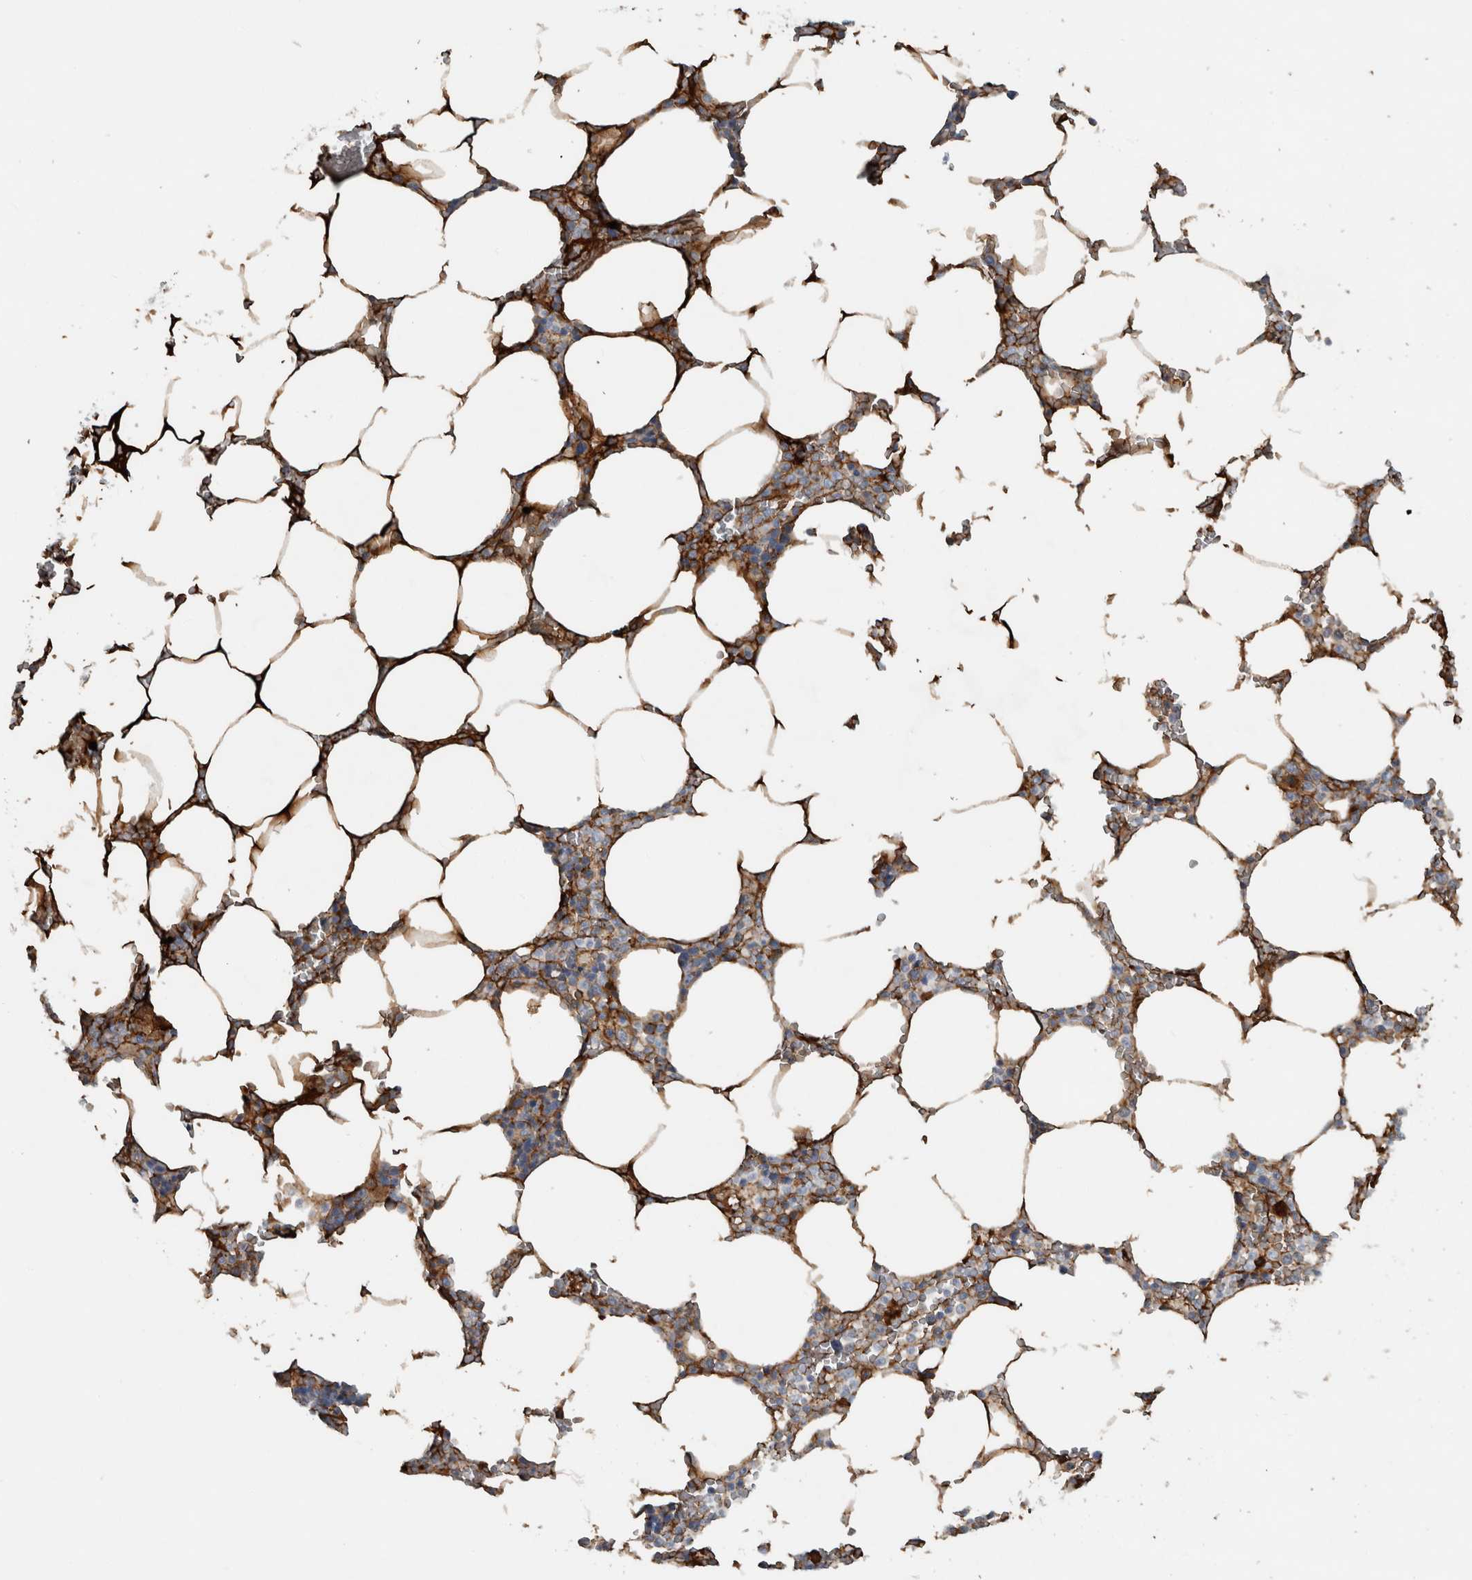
{"staining": {"intensity": "moderate", "quantity": "<25%", "location": "cytoplasmic/membranous"}, "tissue": "bone marrow", "cell_type": "Hematopoietic cells", "image_type": "normal", "snomed": [{"axis": "morphology", "description": "Normal tissue, NOS"}, {"axis": "topography", "description": "Bone marrow"}], "caption": "Immunohistochemical staining of normal bone marrow demonstrates low levels of moderate cytoplasmic/membranous staining in about <25% of hematopoietic cells. Using DAB (3,3'-diaminobenzidine) (brown) and hematoxylin (blue) stains, captured at high magnification using brightfield microscopy.", "gene": "FN1", "patient": {"sex": "male", "age": 70}}